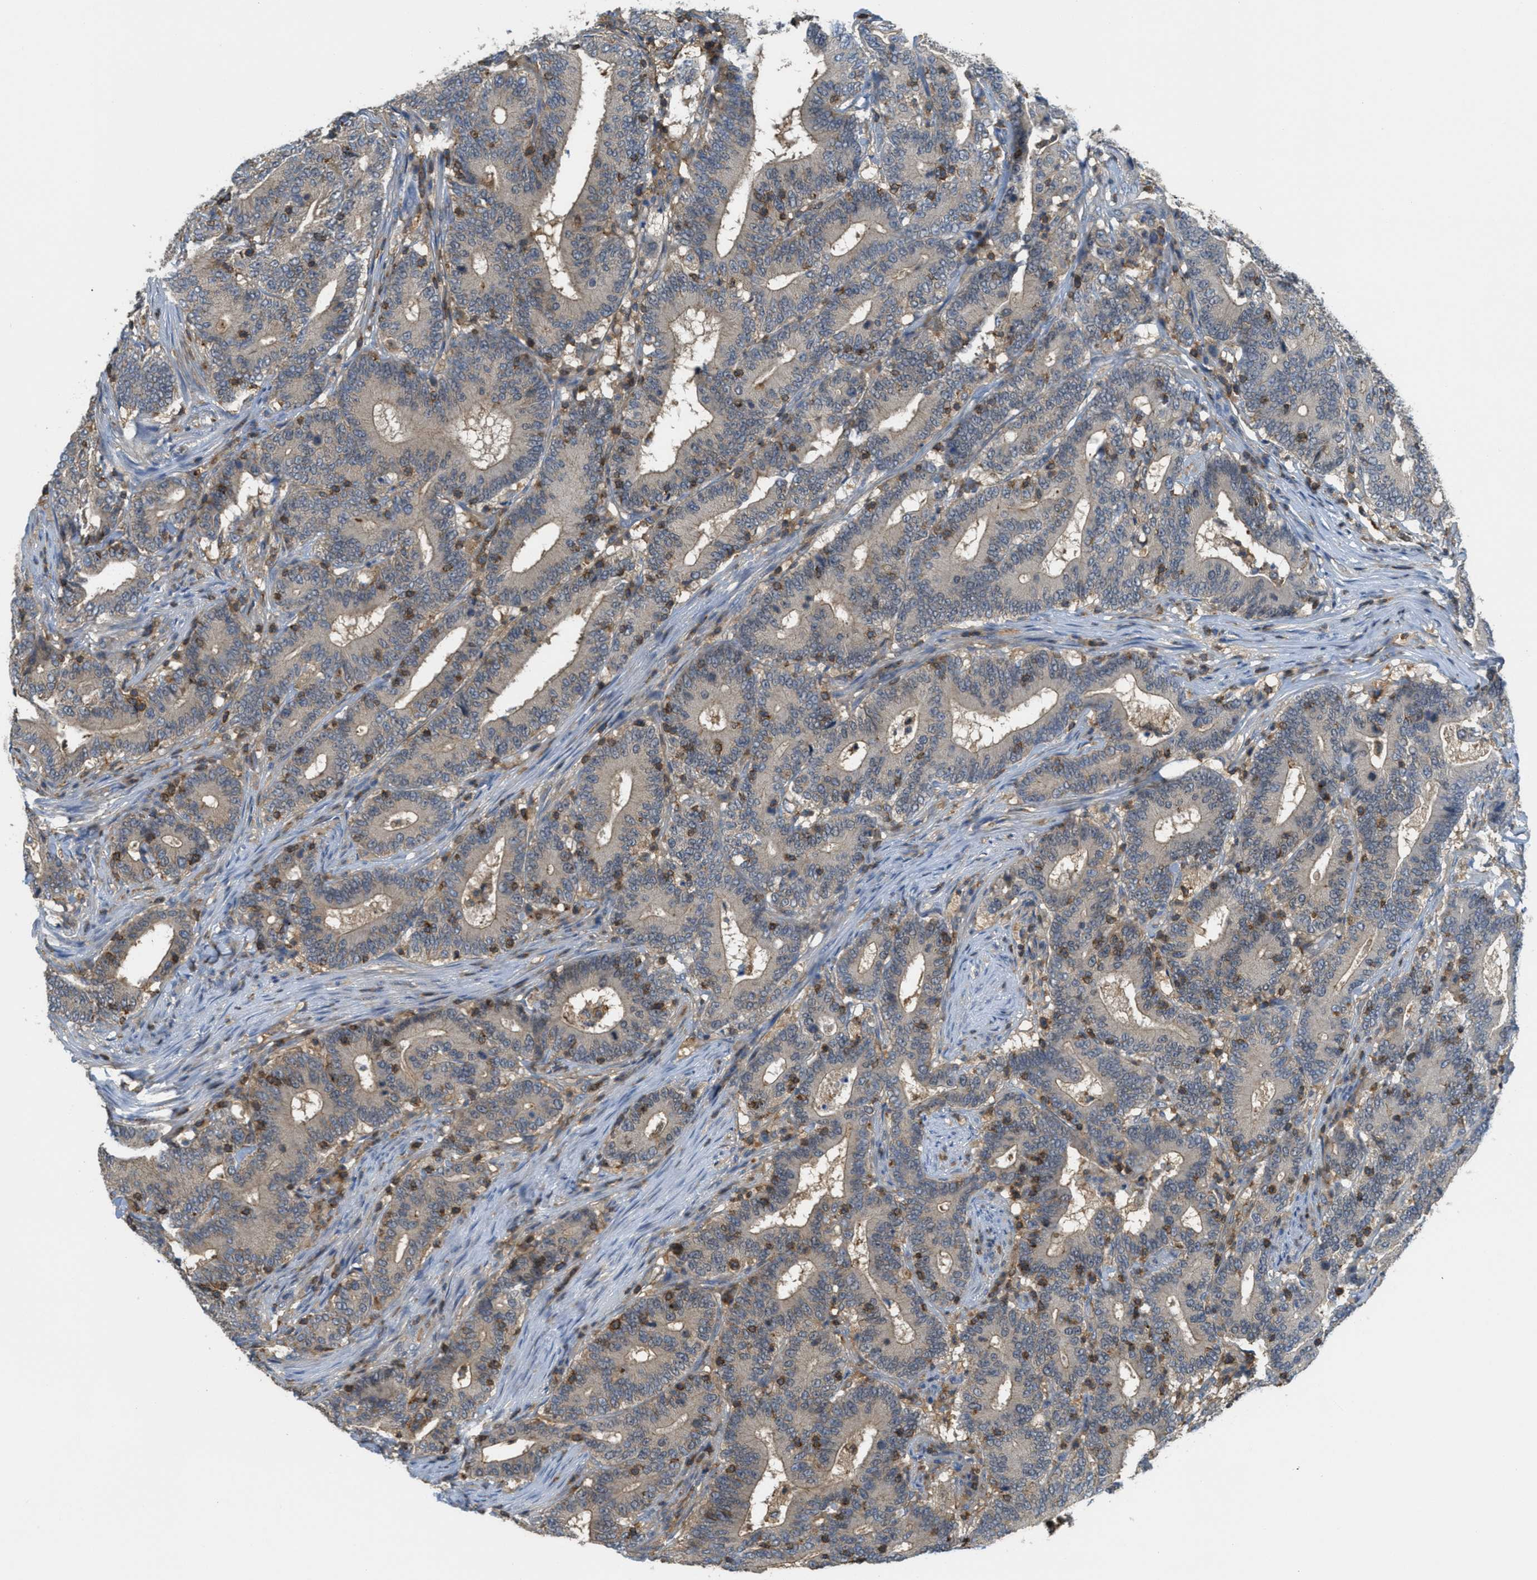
{"staining": {"intensity": "weak", "quantity": ">75%", "location": "cytoplasmic/membranous"}, "tissue": "colorectal cancer", "cell_type": "Tumor cells", "image_type": "cancer", "snomed": [{"axis": "morphology", "description": "Adenocarcinoma, NOS"}, {"axis": "topography", "description": "Colon"}], "caption": "Human colorectal cancer stained for a protein (brown) exhibits weak cytoplasmic/membranous positive staining in about >75% of tumor cells.", "gene": "GRIK2", "patient": {"sex": "female", "age": 66}}